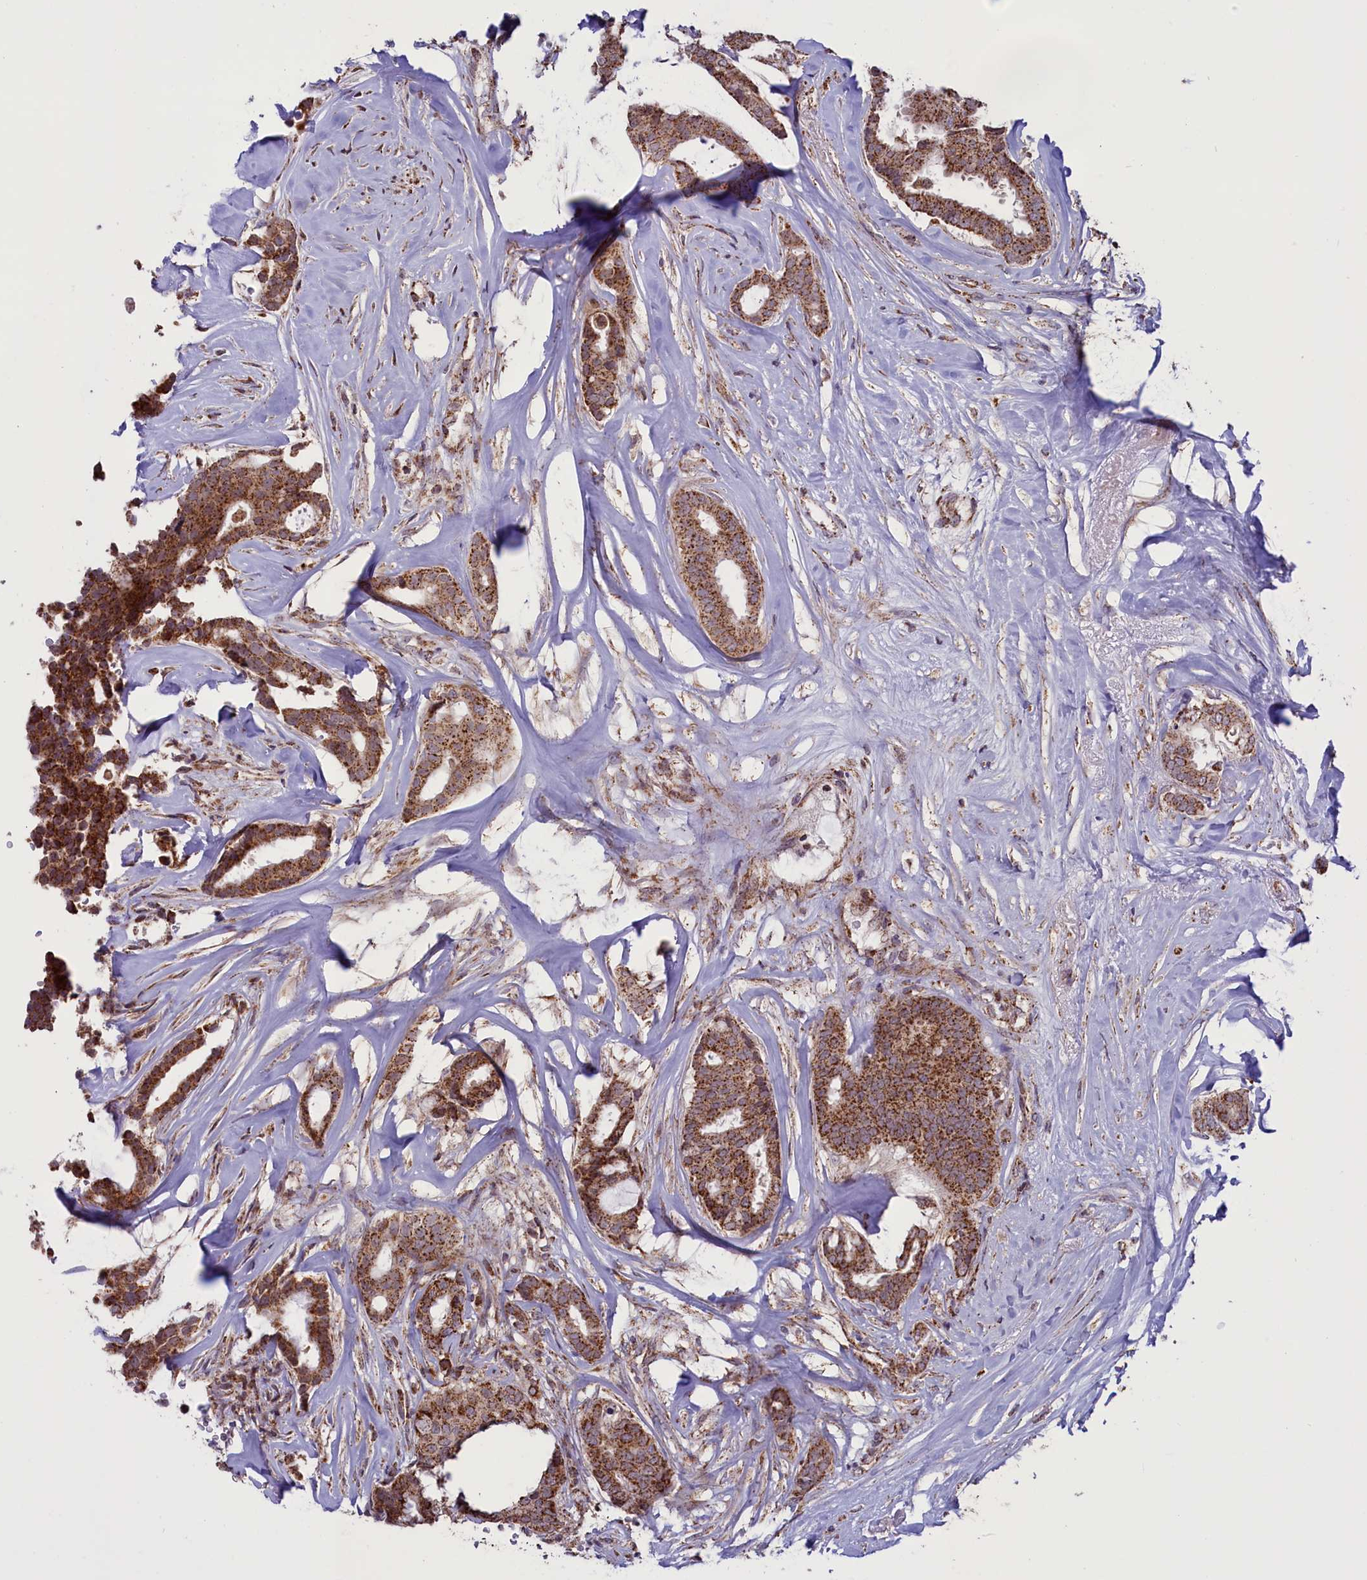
{"staining": {"intensity": "strong", "quantity": ">75%", "location": "cytoplasmic/membranous"}, "tissue": "breast cancer", "cell_type": "Tumor cells", "image_type": "cancer", "snomed": [{"axis": "morphology", "description": "Duct carcinoma"}, {"axis": "topography", "description": "Breast"}], "caption": "Immunohistochemistry (IHC) (DAB (3,3'-diaminobenzidine)) staining of human invasive ductal carcinoma (breast) shows strong cytoplasmic/membranous protein positivity in approximately >75% of tumor cells.", "gene": "GLRX5", "patient": {"sex": "female", "age": 75}}